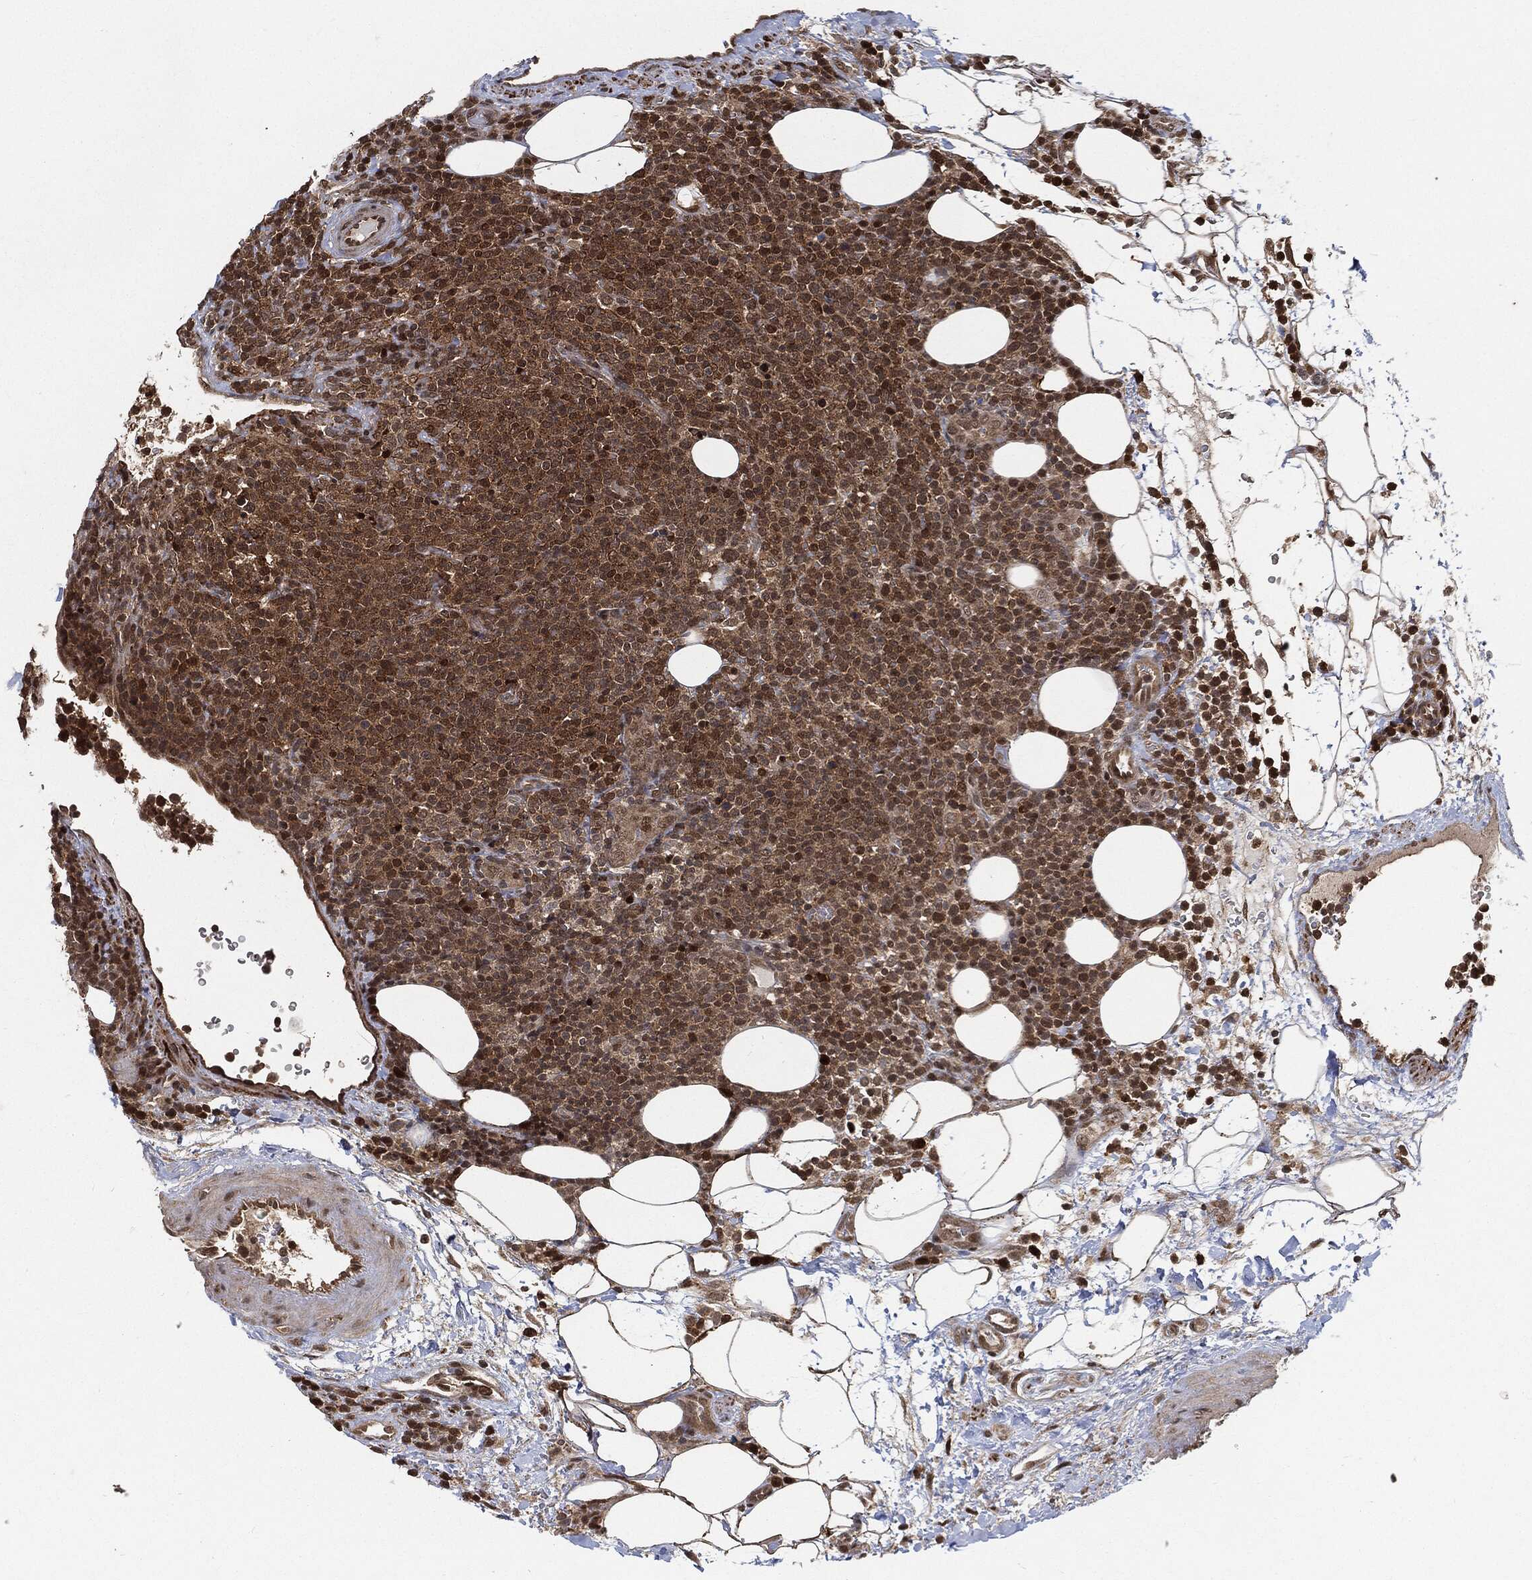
{"staining": {"intensity": "moderate", "quantity": "25%-75%", "location": "cytoplasmic/membranous,nuclear"}, "tissue": "lymphoma", "cell_type": "Tumor cells", "image_type": "cancer", "snomed": [{"axis": "morphology", "description": "Malignant lymphoma, non-Hodgkin's type, High grade"}, {"axis": "topography", "description": "Lymph node"}], "caption": "Approximately 25%-75% of tumor cells in human lymphoma demonstrate moderate cytoplasmic/membranous and nuclear protein staining as visualized by brown immunohistochemical staining.", "gene": "CUTA", "patient": {"sex": "male", "age": 61}}